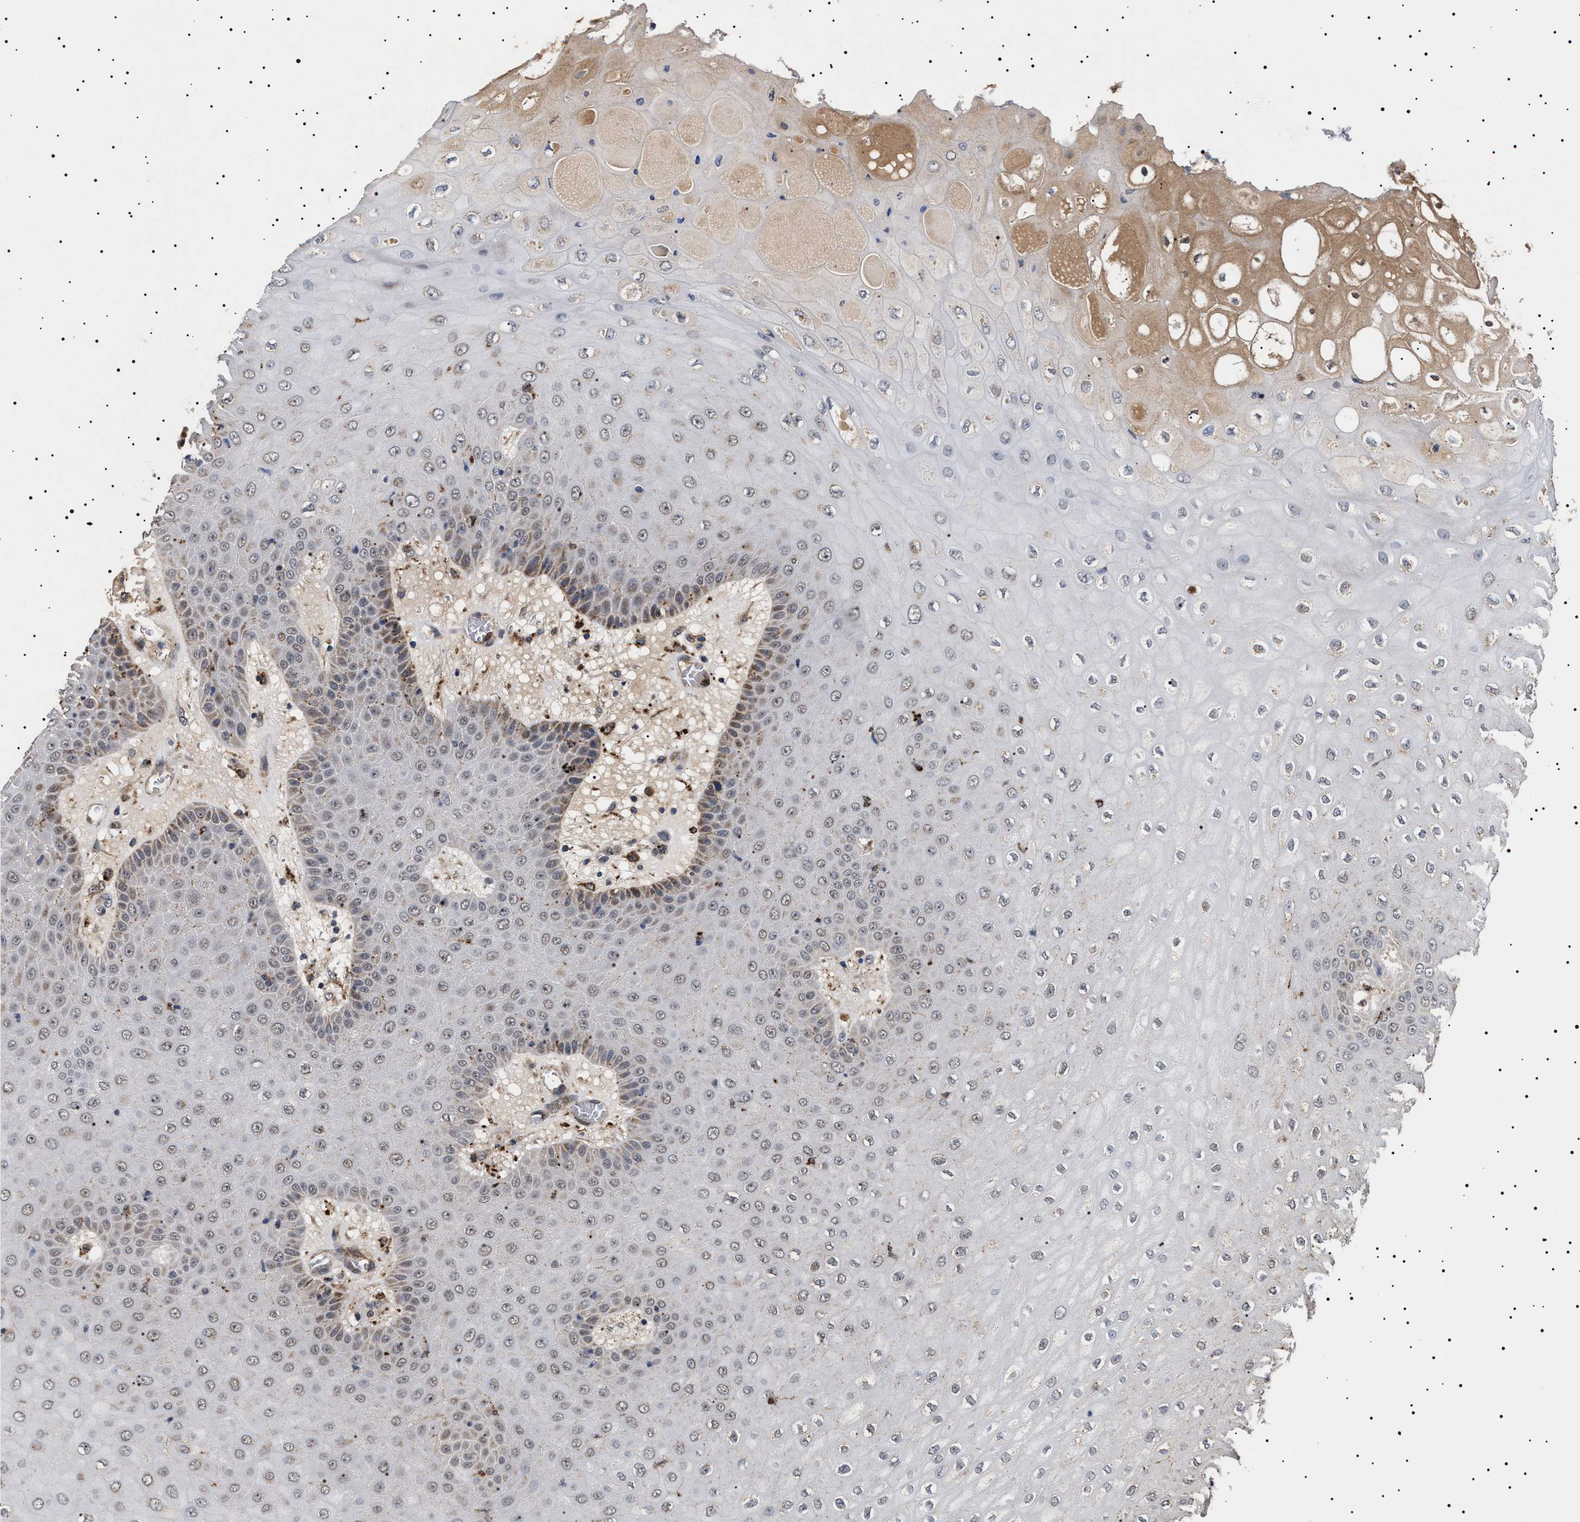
{"staining": {"intensity": "weak", "quantity": "<25%", "location": "cytoplasmic/membranous"}, "tissue": "colorectal cancer", "cell_type": "Tumor cells", "image_type": "cancer", "snomed": [{"axis": "morphology", "description": "Adenocarcinoma, NOS"}, {"axis": "topography", "description": "Rectum"}, {"axis": "topography", "description": "Anal"}], "caption": "Immunohistochemical staining of adenocarcinoma (colorectal) demonstrates no significant staining in tumor cells.", "gene": "RAB34", "patient": {"sex": "female", "age": 89}}